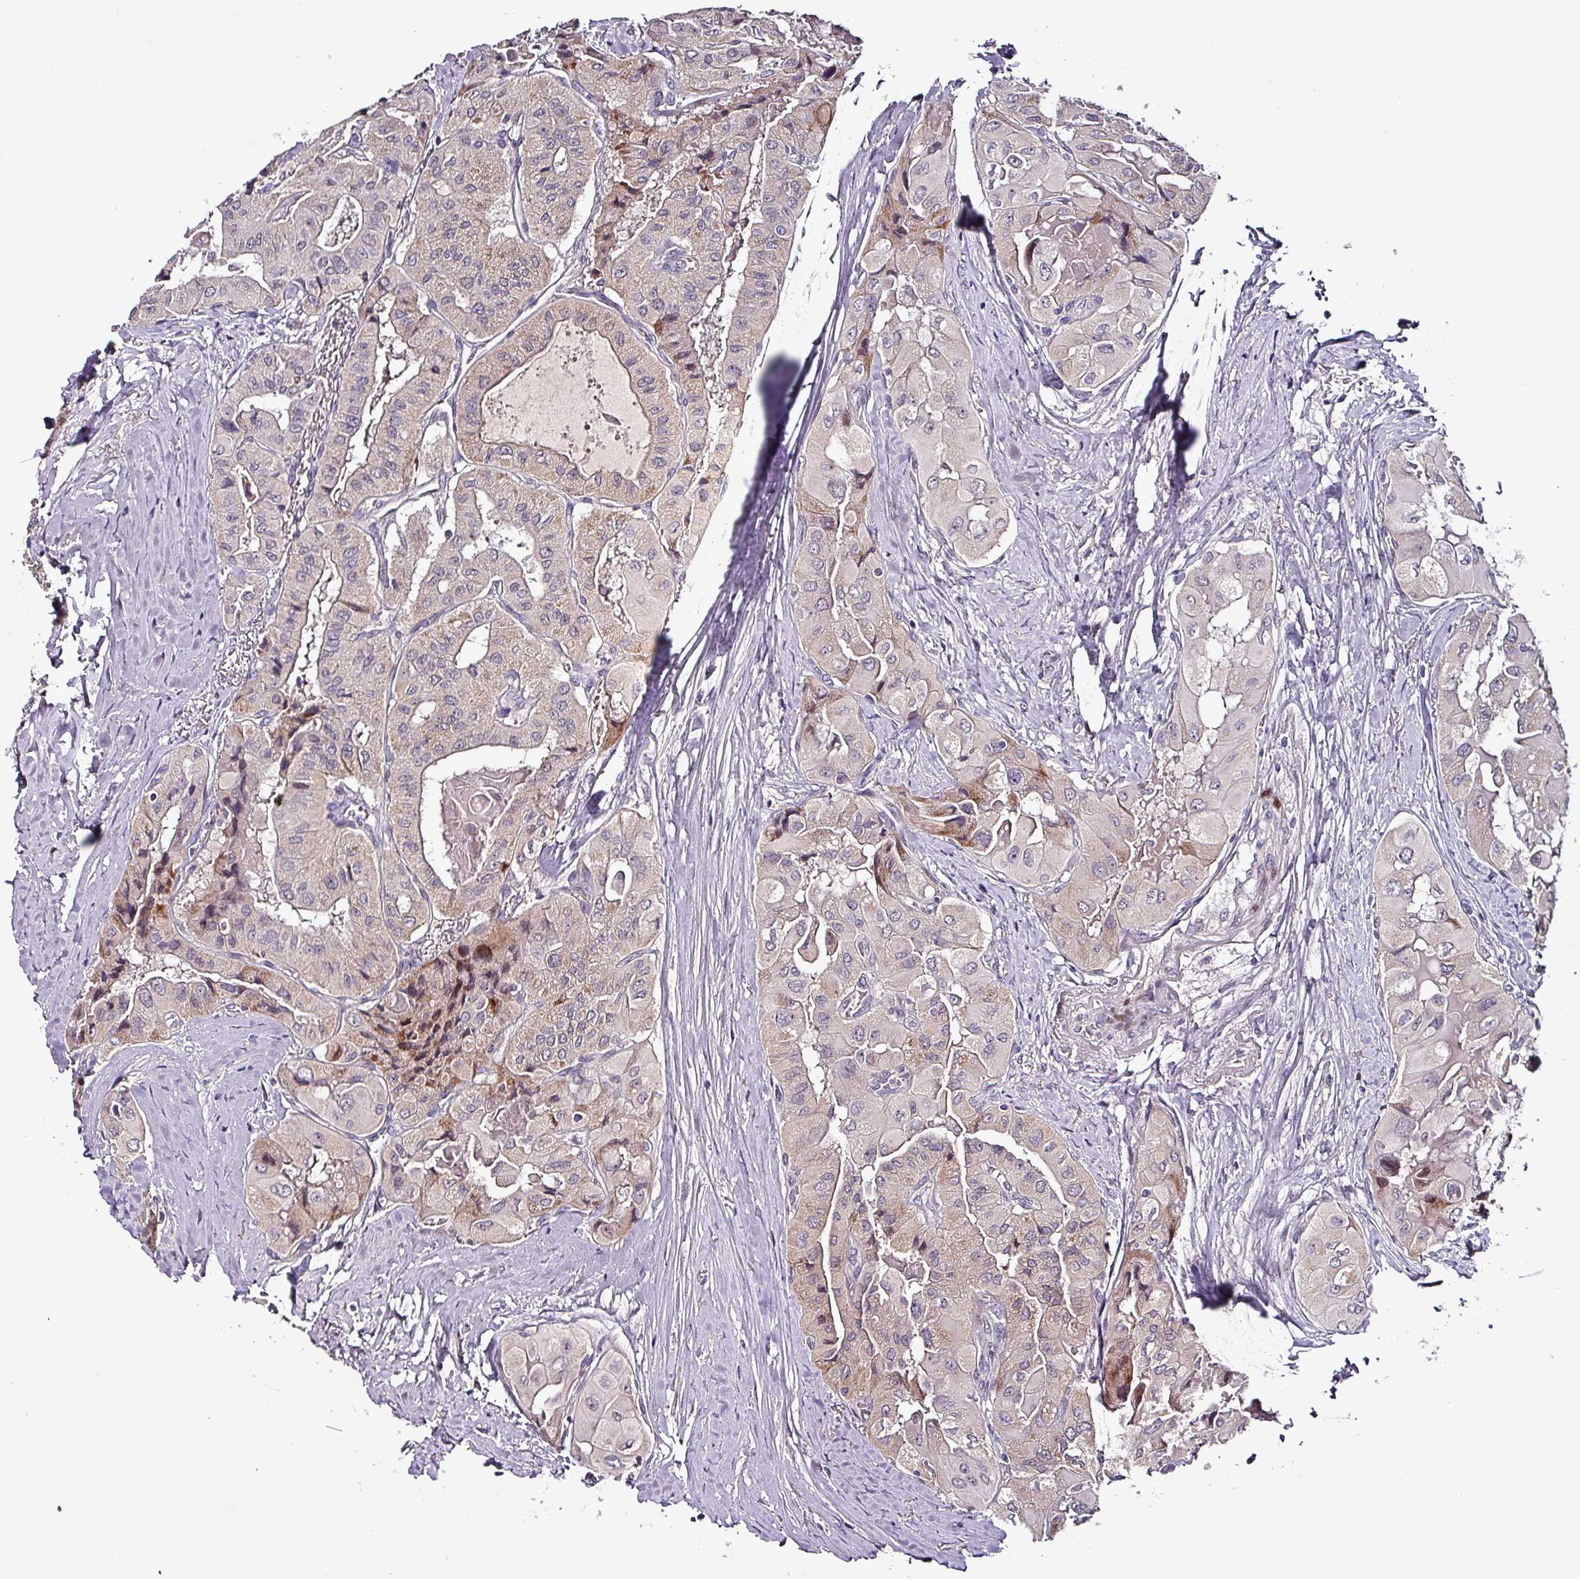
{"staining": {"intensity": "moderate", "quantity": "<25%", "location": "cytoplasmic/membranous,nuclear"}, "tissue": "thyroid cancer", "cell_type": "Tumor cells", "image_type": "cancer", "snomed": [{"axis": "morphology", "description": "Normal tissue, NOS"}, {"axis": "morphology", "description": "Papillary adenocarcinoma, NOS"}, {"axis": "topography", "description": "Thyroid gland"}], "caption": "This image reveals immunohistochemistry staining of thyroid papillary adenocarcinoma, with low moderate cytoplasmic/membranous and nuclear expression in approximately <25% of tumor cells.", "gene": "GRAPL", "patient": {"sex": "female", "age": 59}}